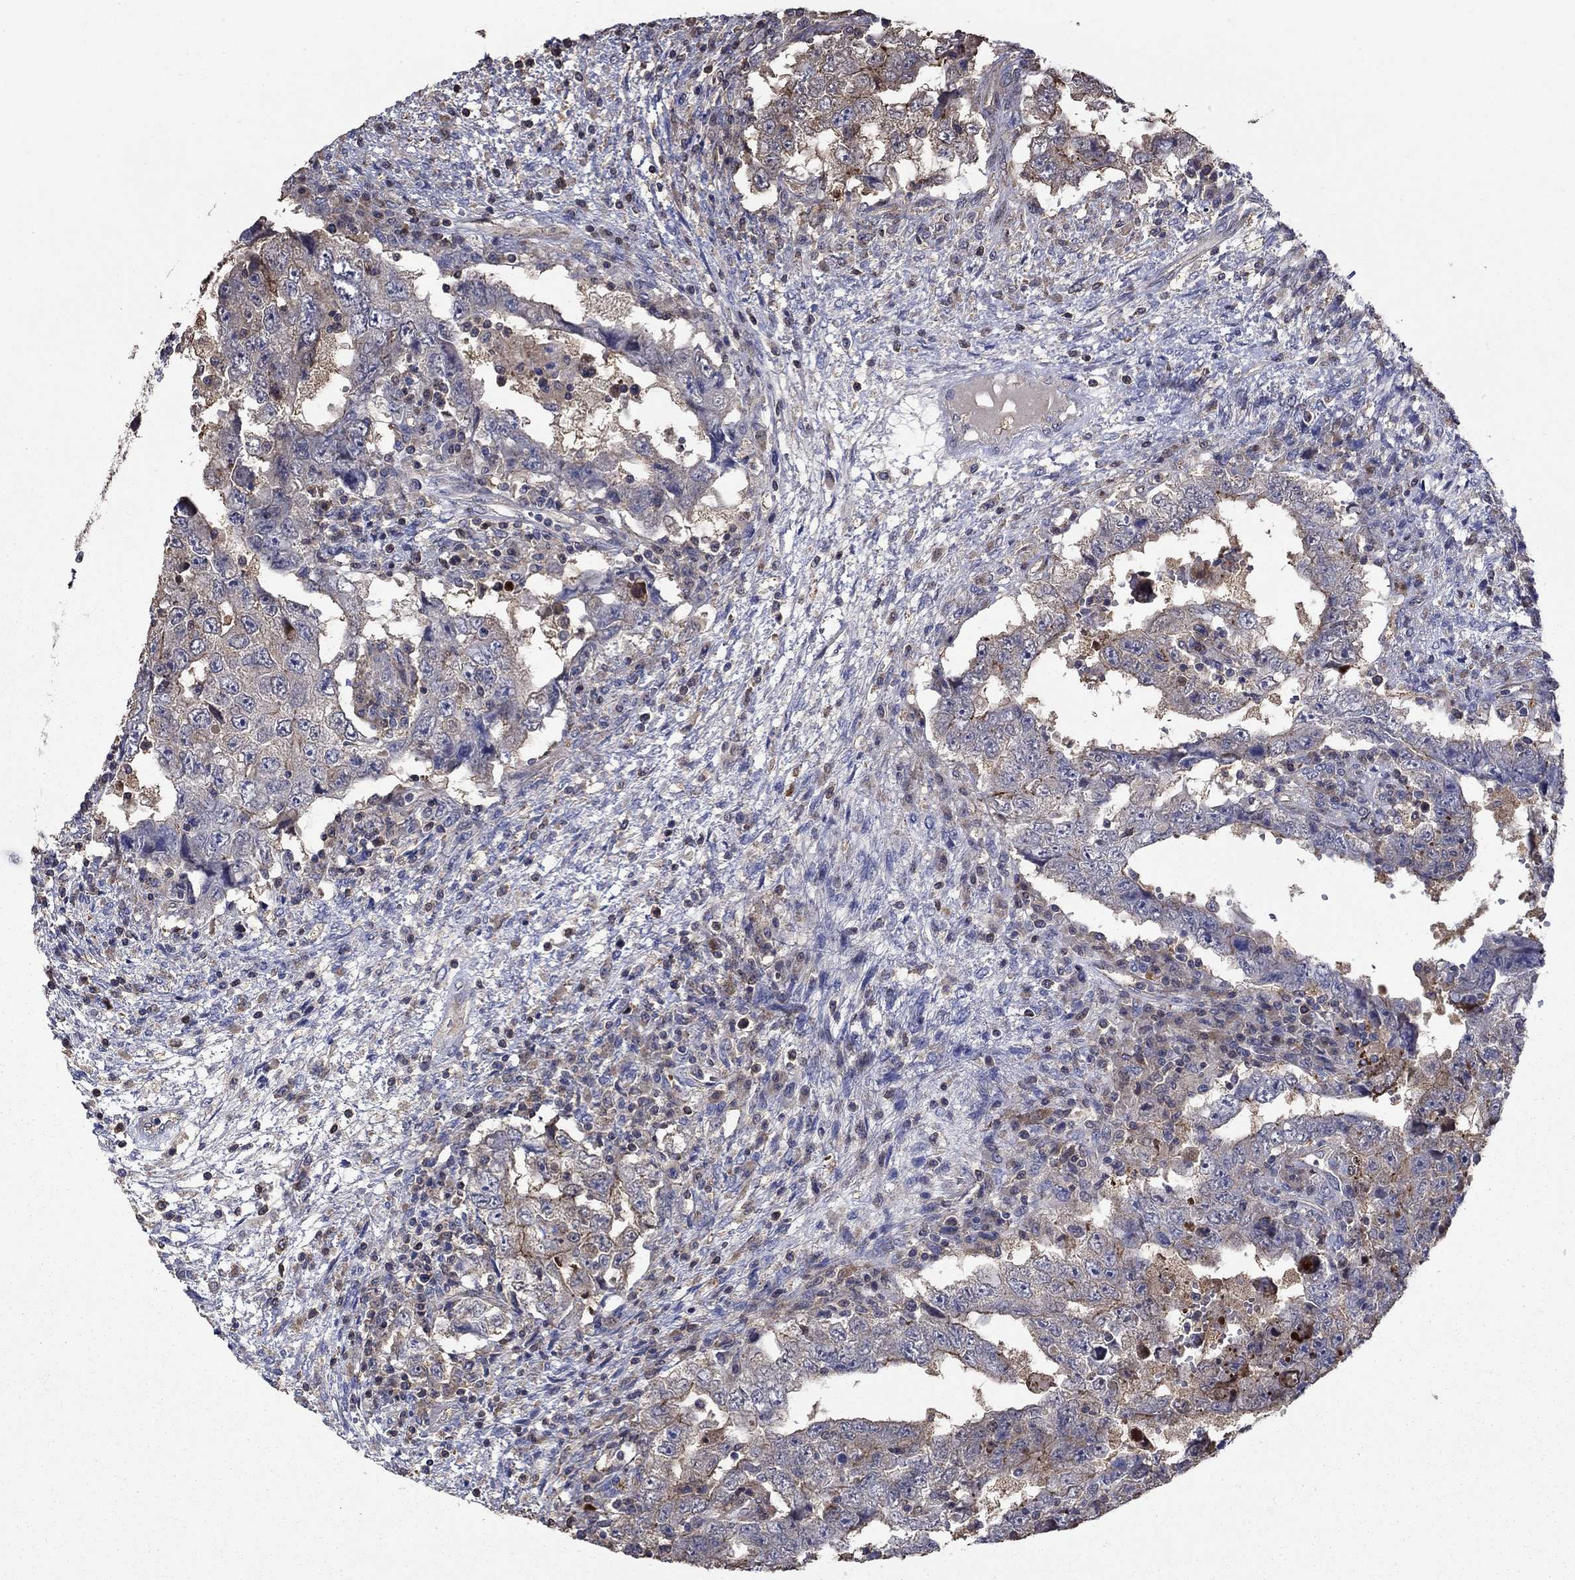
{"staining": {"intensity": "moderate", "quantity": "<25%", "location": "cytoplasmic/membranous"}, "tissue": "testis cancer", "cell_type": "Tumor cells", "image_type": "cancer", "snomed": [{"axis": "morphology", "description": "Carcinoma, Embryonal, NOS"}, {"axis": "topography", "description": "Testis"}], "caption": "Embryonal carcinoma (testis) stained with immunohistochemistry (IHC) displays moderate cytoplasmic/membranous positivity in approximately <25% of tumor cells.", "gene": "DVL1", "patient": {"sex": "male", "age": 26}}